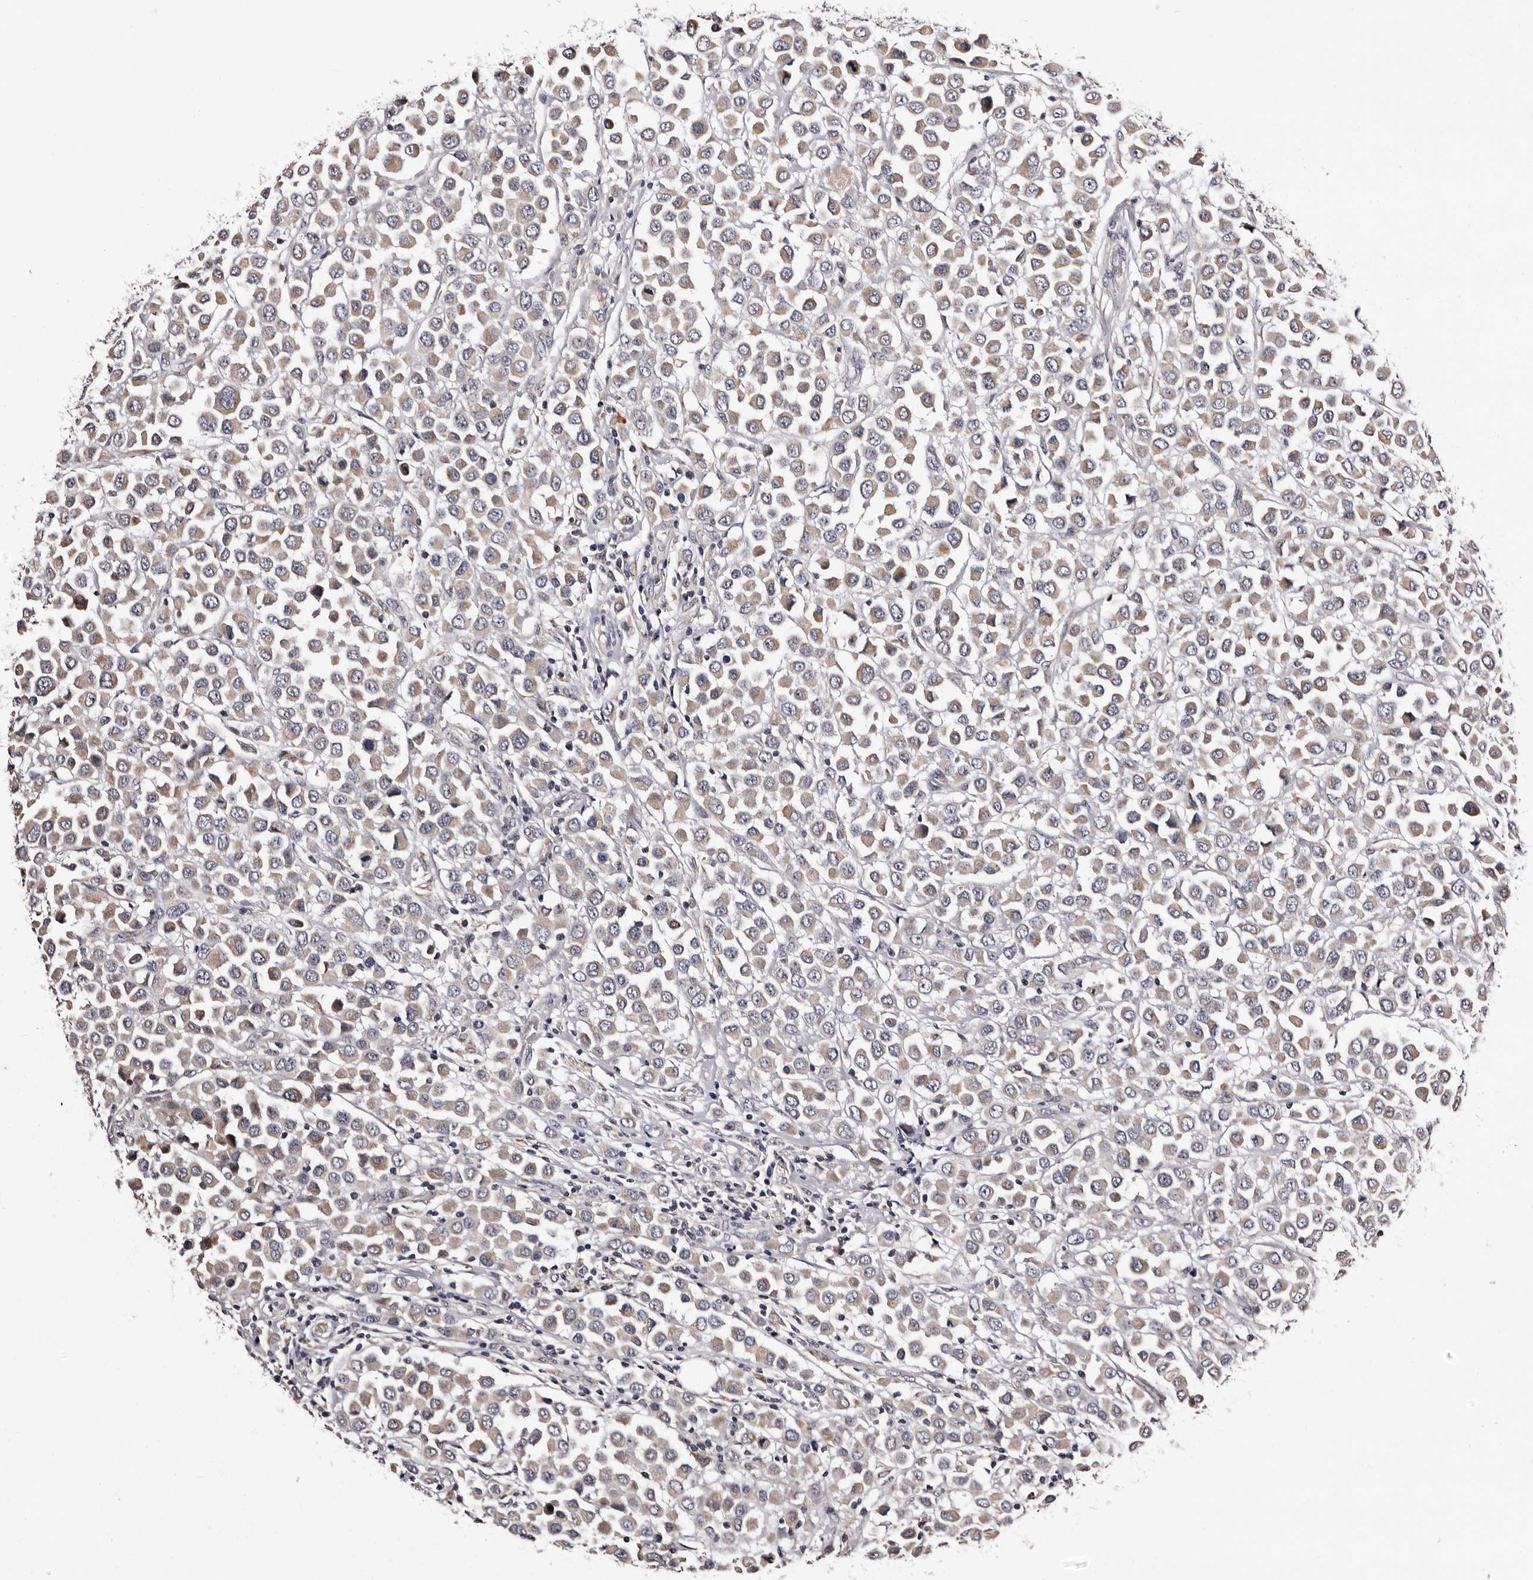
{"staining": {"intensity": "weak", "quantity": ">75%", "location": "cytoplasmic/membranous"}, "tissue": "breast cancer", "cell_type": "Tumor cells", "image_type": "cancer", "snomed": [{"axis": "morphology", "description": "Duct carcinoma"}, {"axis": "topography", "description": "Breast"}], "caption": "A brown stain highlights weak cytoplasmic/membranous expression of a protein in human breast cancer tumor cells. The staining is performed using DAB (3,3'-diaminobenzidine) brown chromogen to label protein expression. The nuclei are counter-stained blue using hematoxylin.", "gene": "TAF4B", "patient": {"sex": "female", "age": 61}}